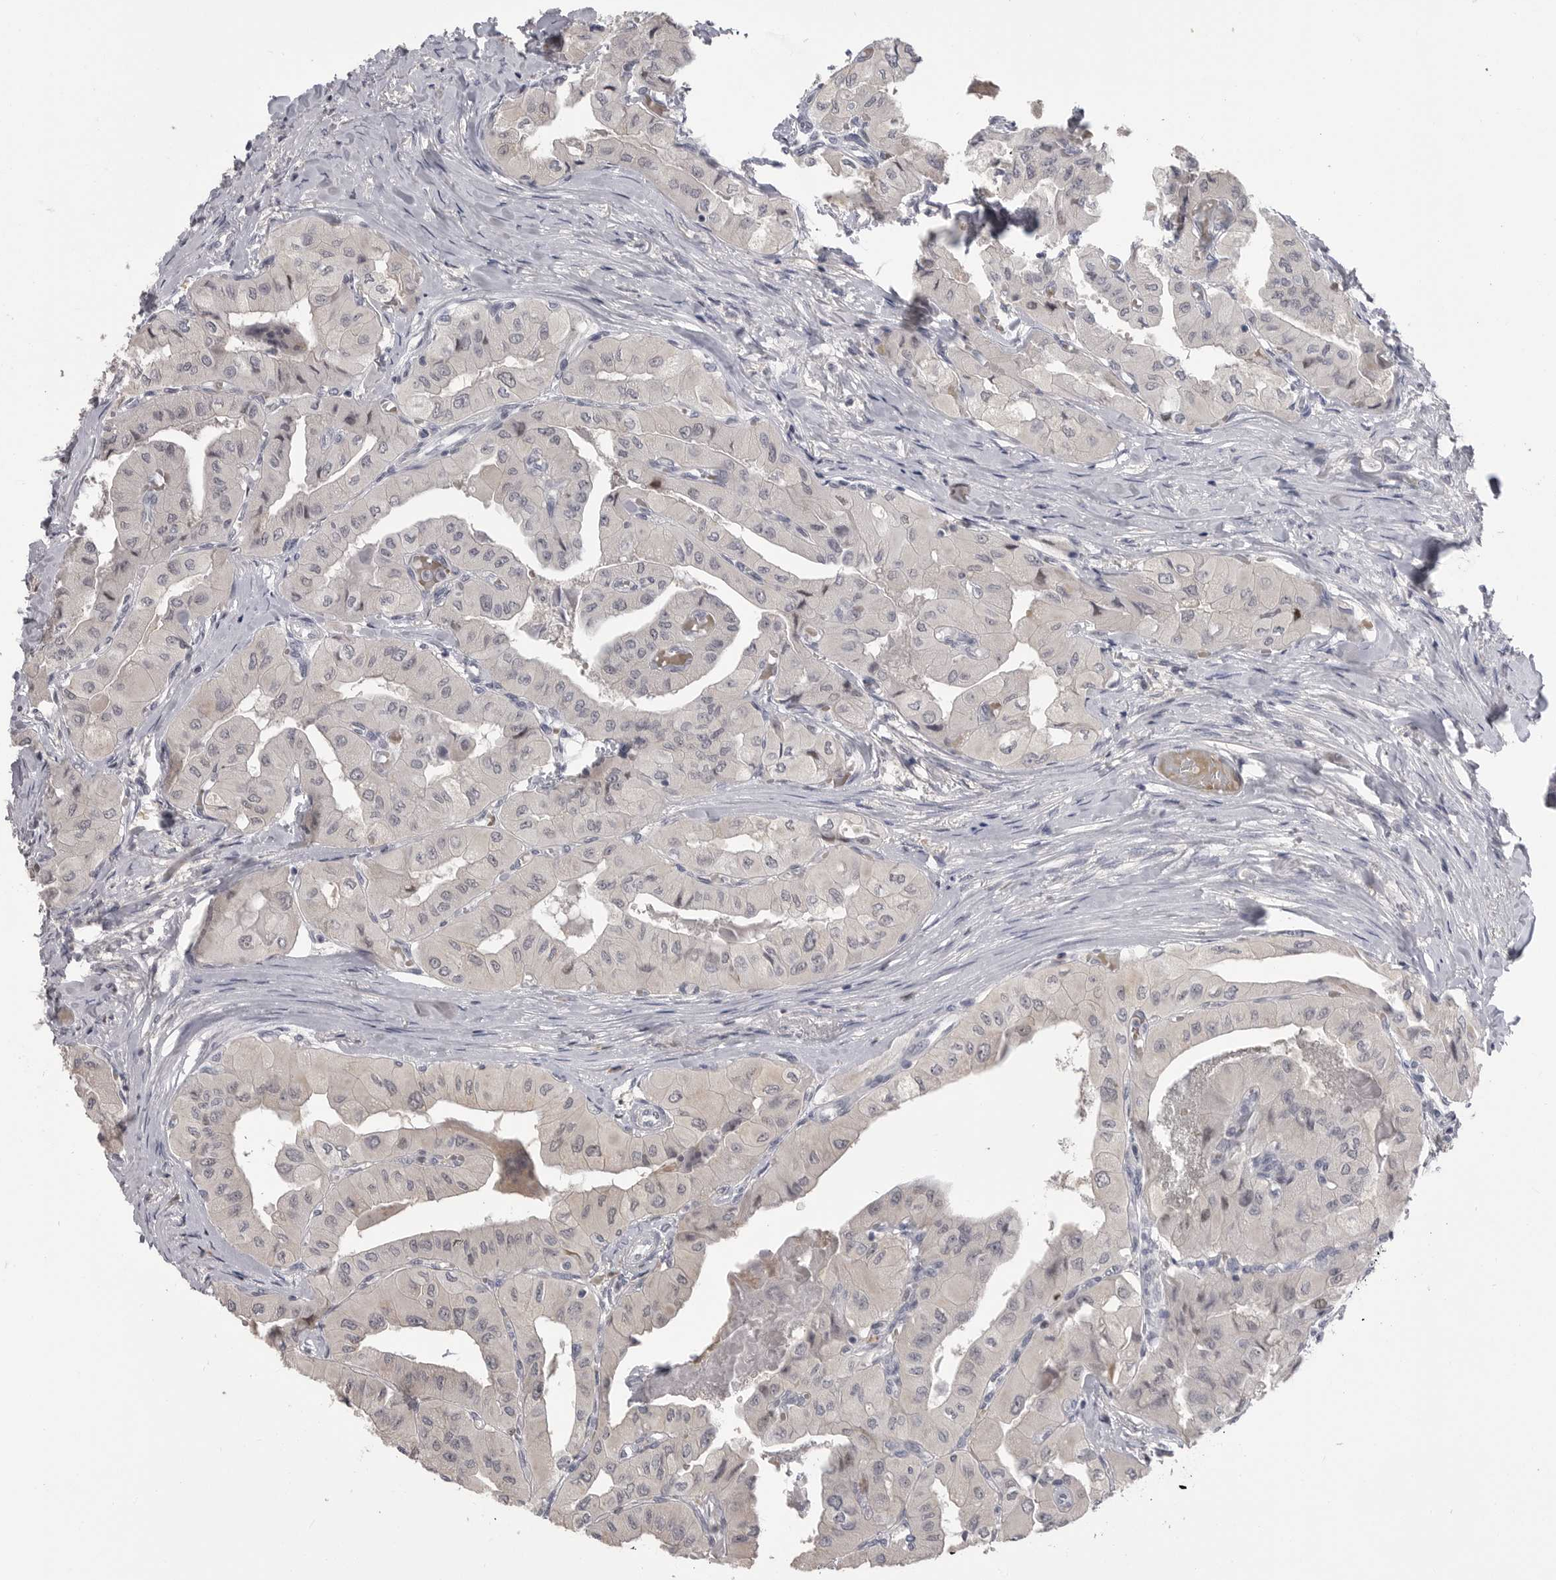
{"staining": {"intensity": "negative", "quantity": "none", "location": "none"}, "tissue": "thyroid cancer", "cell_type": "Tumor cells", "image_type": "cancer", "snomed": [{"axis": "morphology", "description": "Papillary adenocarcinoma, NOS"}, {"axis": "topography", "description": "Thyroid gland"}], "caption": "Immunohistochemistry image of human thyroid cancer (papillary adenocarcinoma) stained for a protein (brown), which shows no staining in tumor cells.", "gene": "PLEKHF1", "patient": {"sex": "female", "age": 59}}